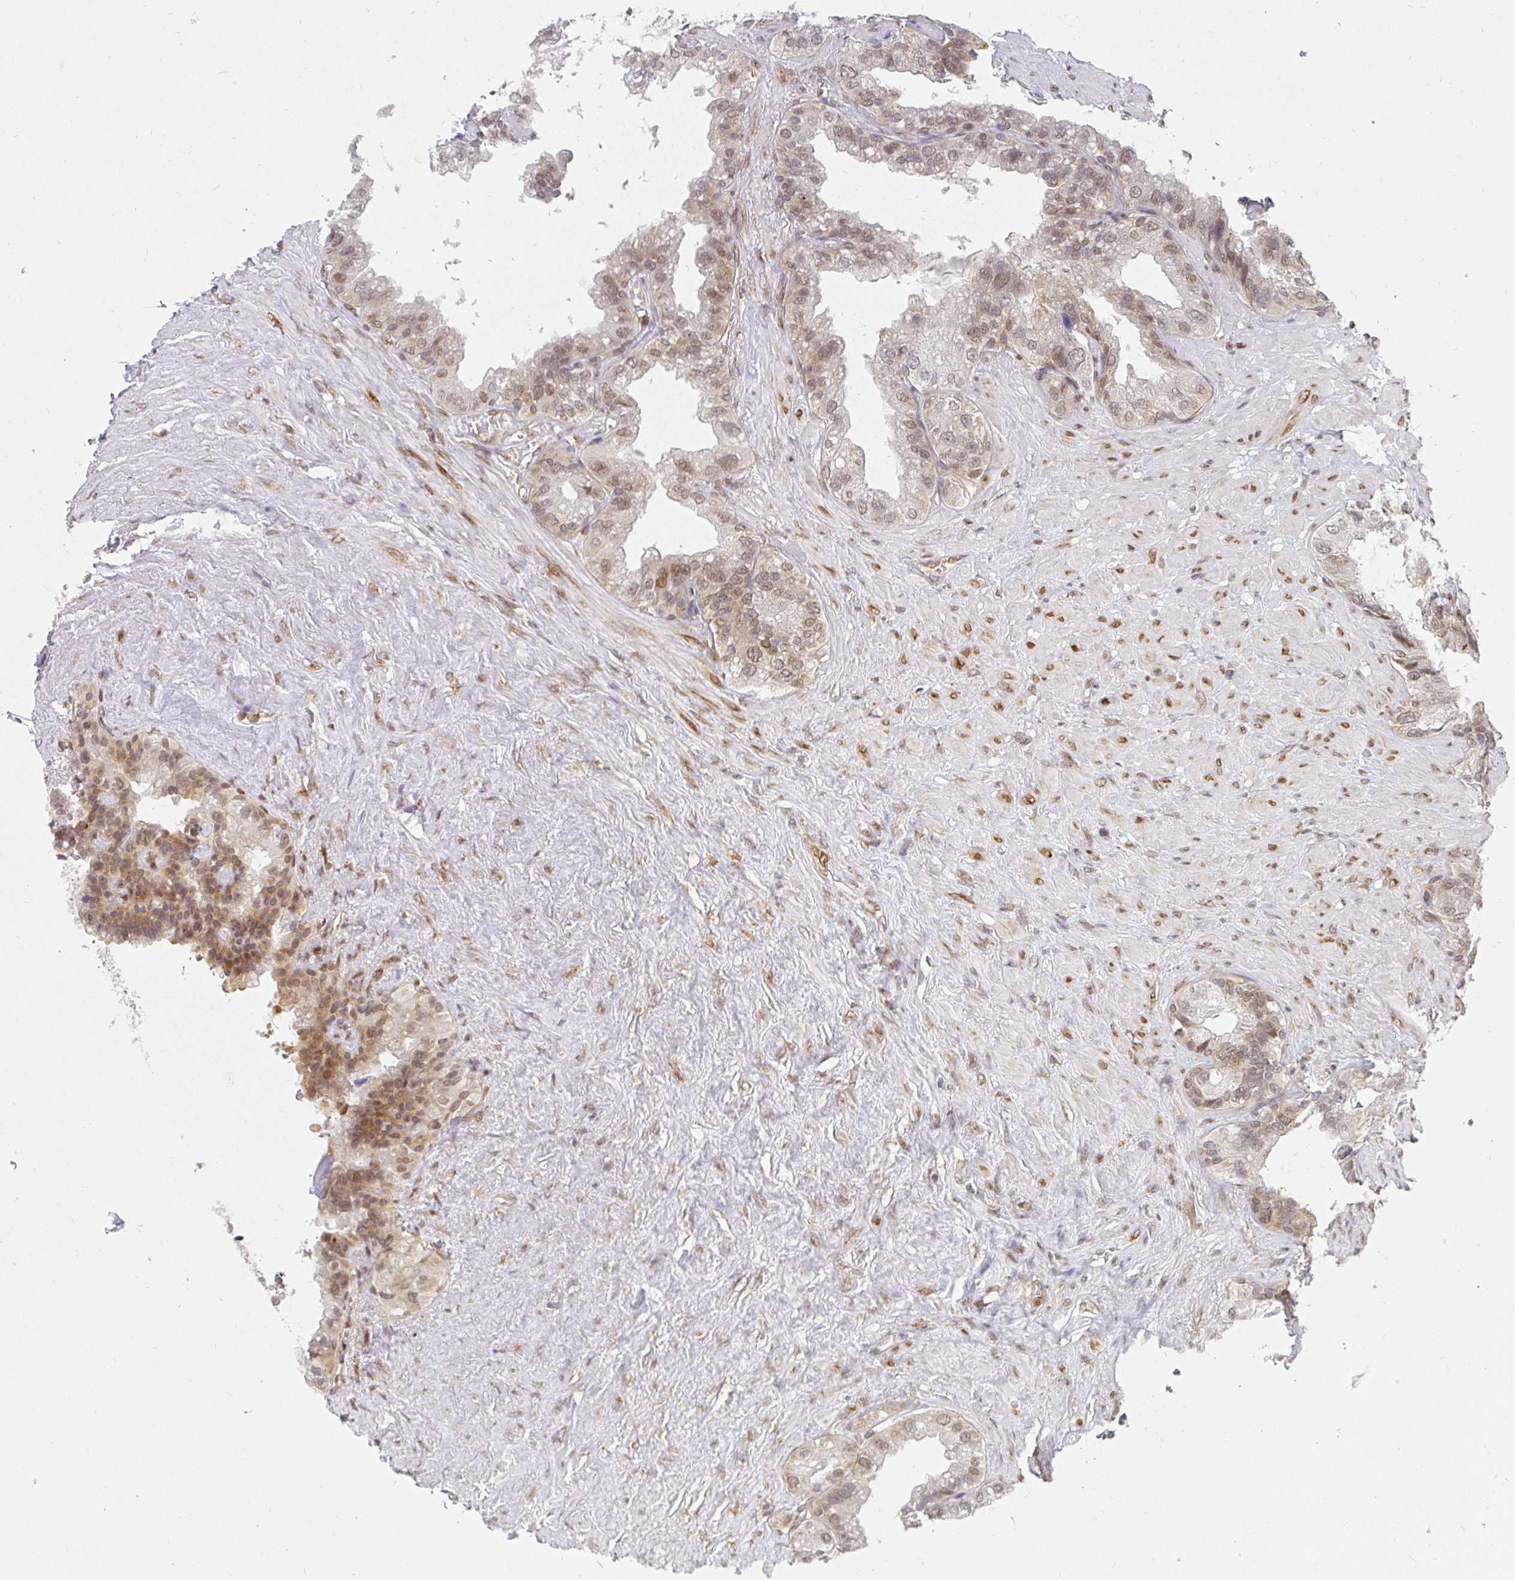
{"staining": {"intensity": "moderate", "quantity": "25%-75%", "location": "cytoplasmic/membranous,nuclear"}, "tissue": "seminal vesicle", "cell_type": "Glandular cells", "image_type": "normal", "snomed": [{"axis": "morphology", "description": "Normal tissue, NOS"}, {"axis": "topography", "description": "Seminal veicle"}, {"axis": "topography", "description": "Peripheral nerve tissue"}], "caption": "This photomicrograph reveals IHC staining of normal human seminal vesicle, with medium moderate cytoplasmic/membranous,nuclear positivity in about 25%-75% of glandular cells.", "gene": "SYNCRIP", "patient": {"sex": "male", "age": 76}}